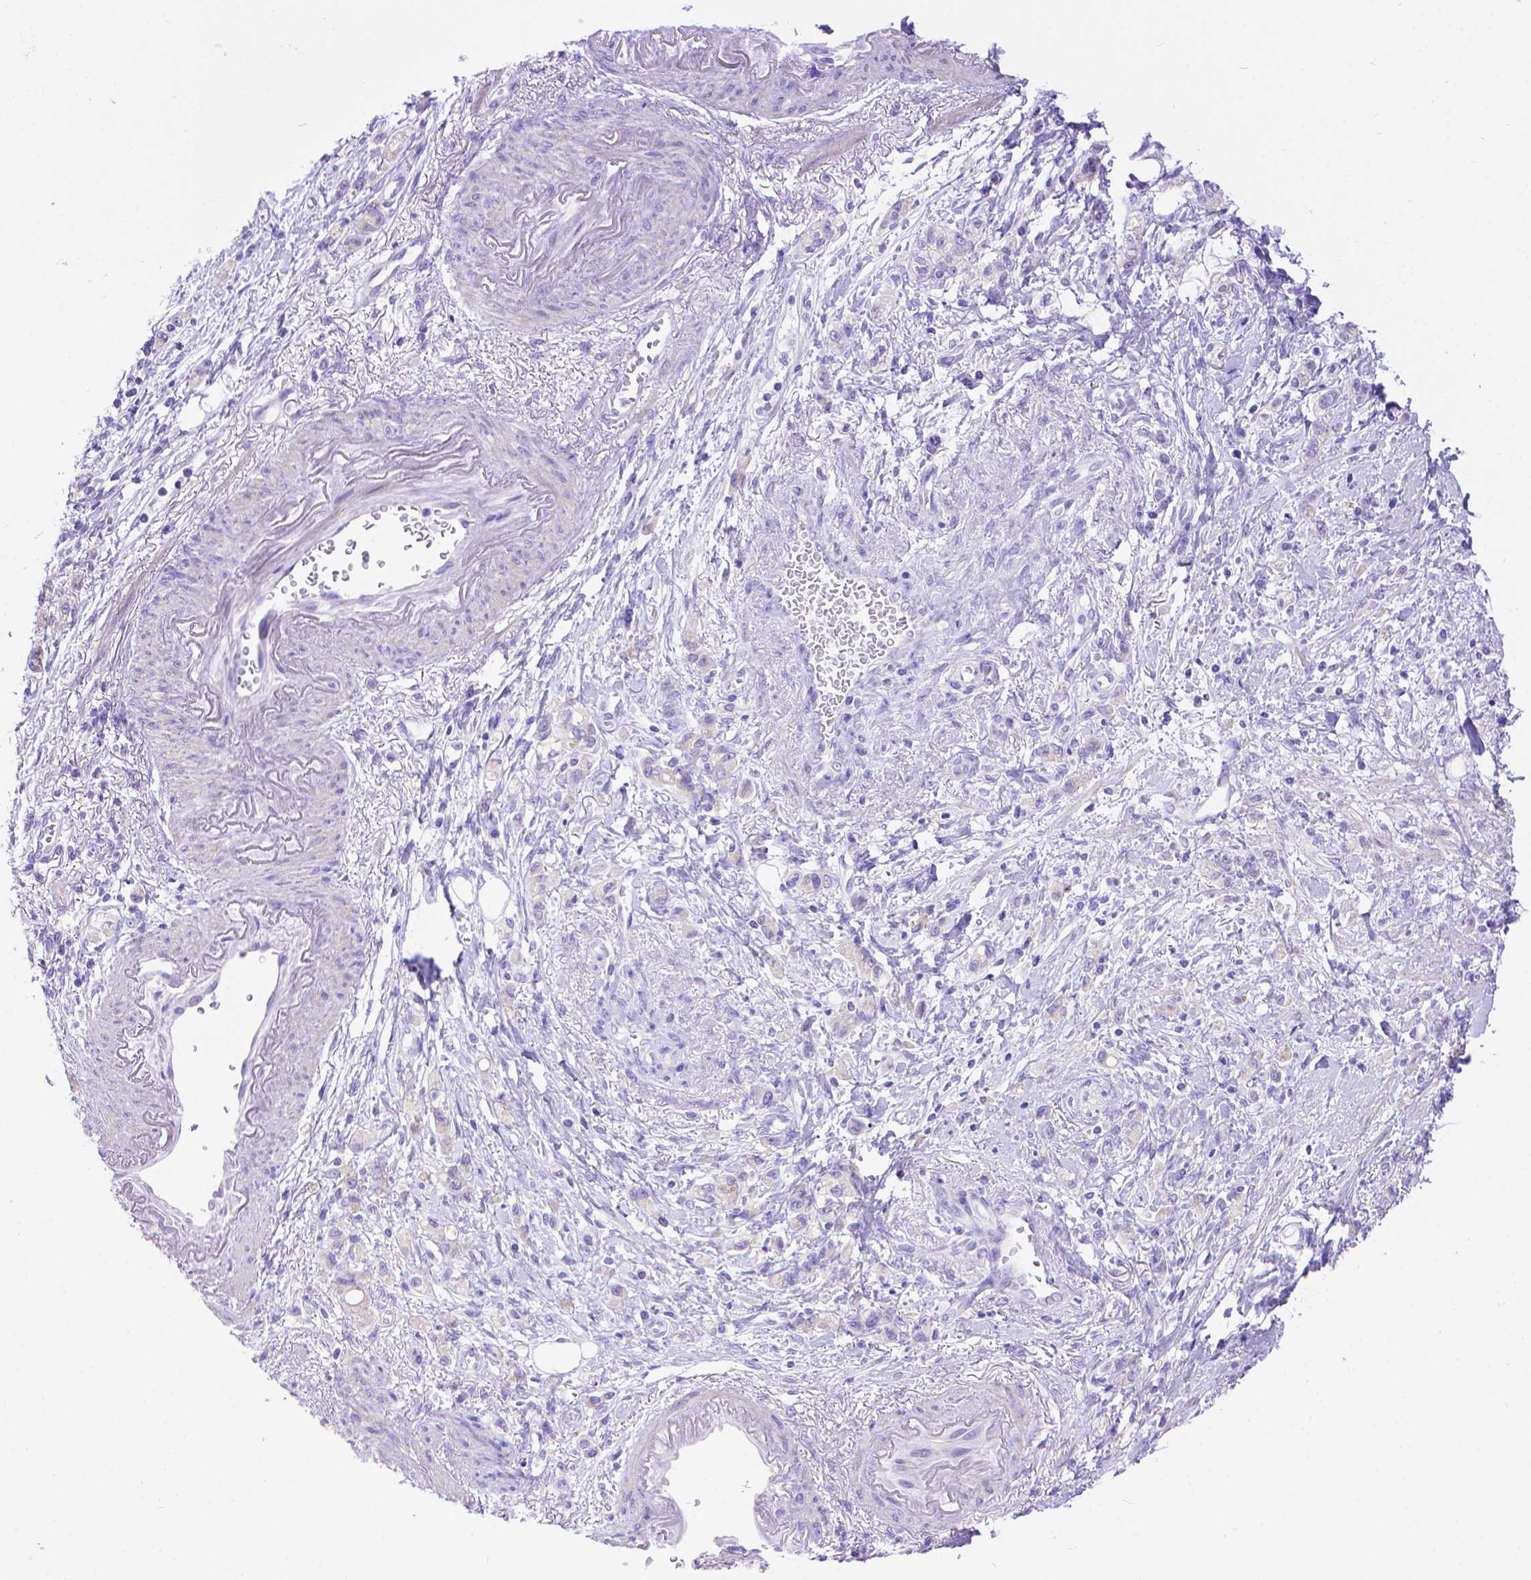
{"staining": {"intensity": "weak", "quantity": "<25%", "location": "cytoplasmic/membranous"}, "tissue": "stomach cancer", "cell_type": "Tumor cells", "image_type": "cancer", "snomed": [{"axis": "morphology", "description": "Adenocarcinoma, NOS"}, {"axis": "topography", "description": "Stomach"}], "caption": "Immunohistochemistry photomicrograph of neoplastic tissue: stomach adenocarcinoma stained with DAB (3,3'-diaminobenzidine) reveals no significant protein expression in tumor cells. Nuclei are stained in blue.", "gene": "DHRS2", "patient": {"sex": "male", "age": 77}}